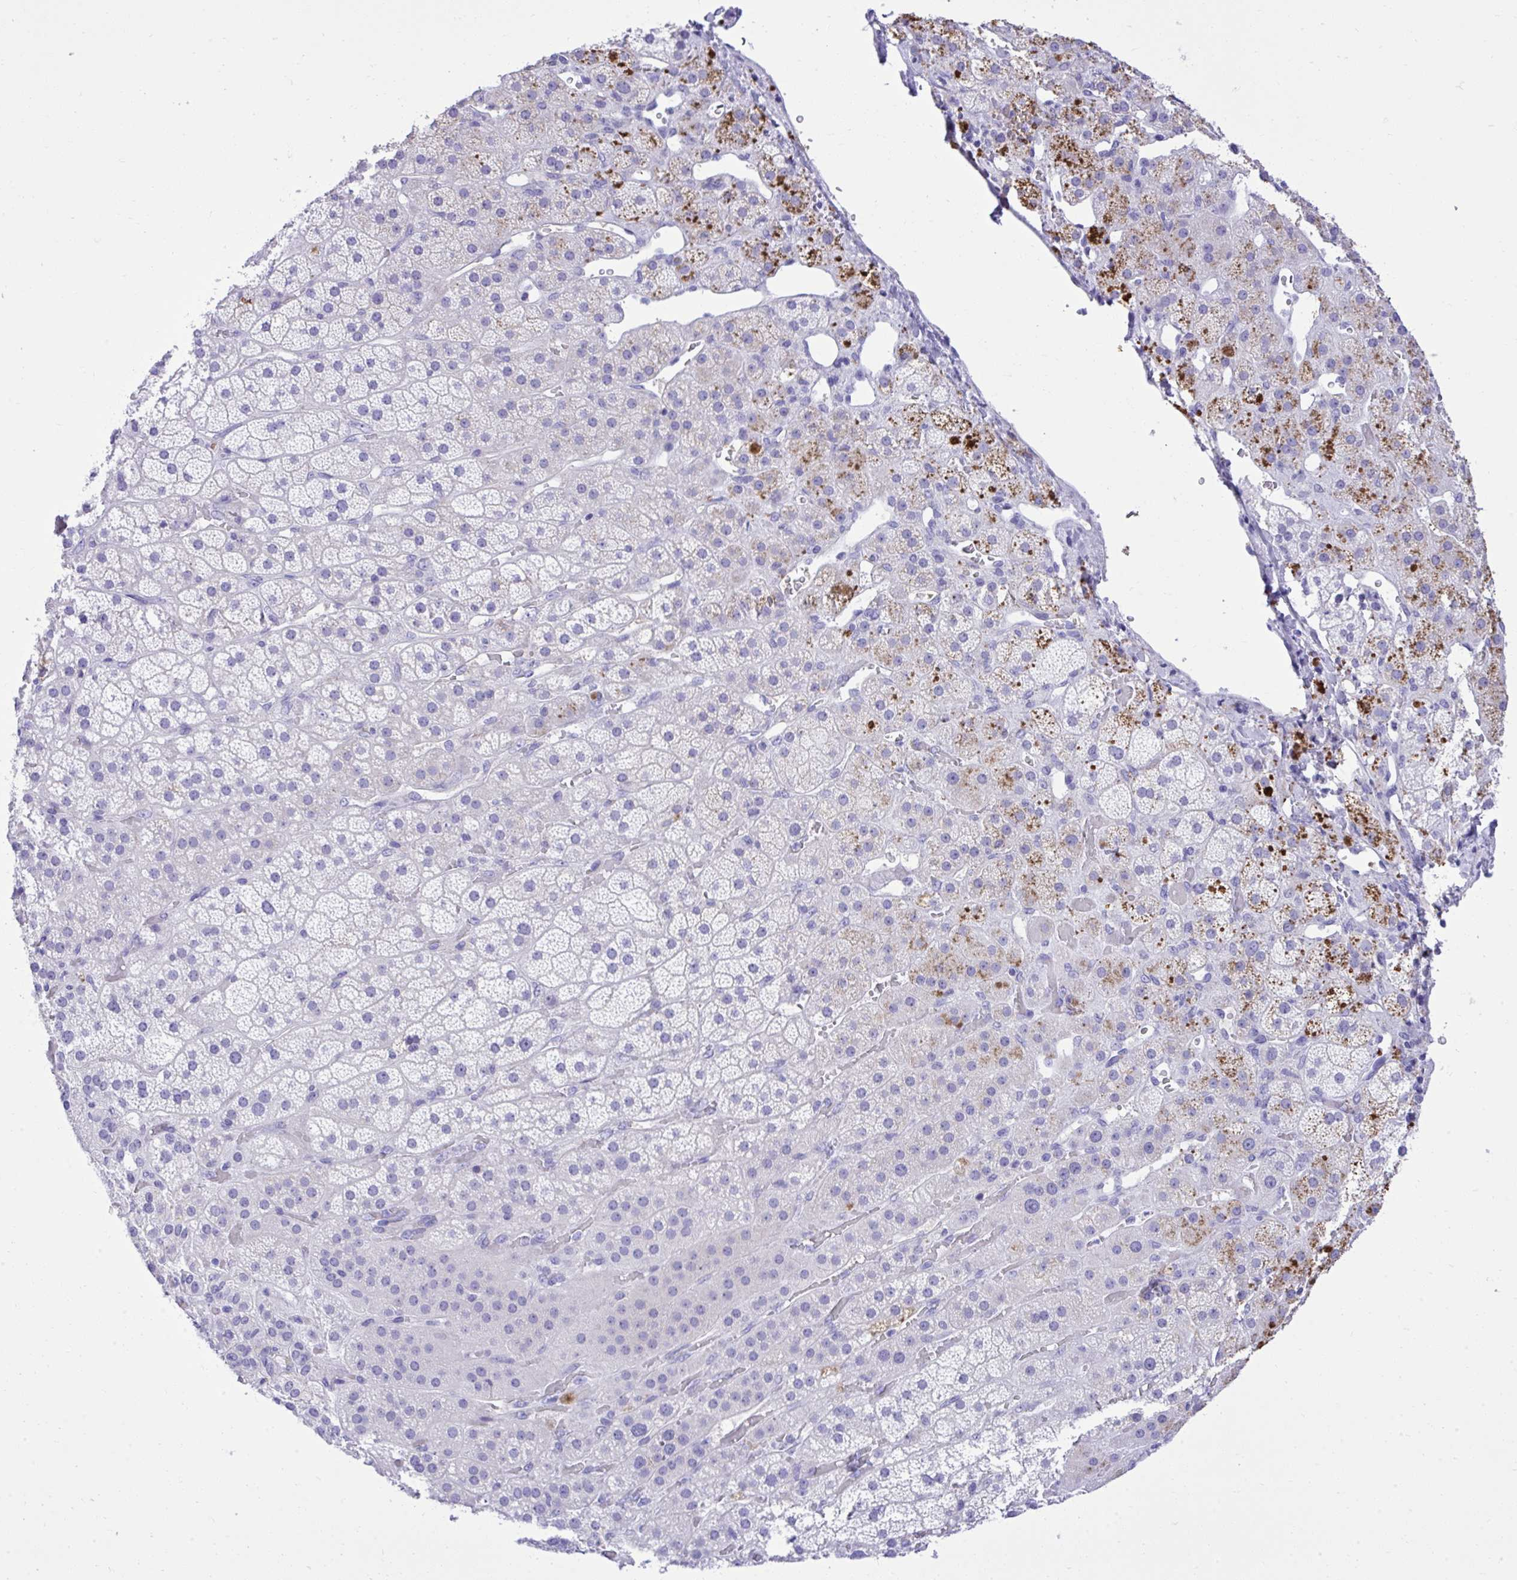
{"staining": {"intensity": "moderate", "quantity": "<25%", "location": "cytoplasmic/membranous"}, "tissue": "adrenal gland", "cell_type": "Glandular cells", "image_type": "normal", "snomed": [{"axis": "morphology", "description": "Normal tissue, NOS"}, {"axis": "topography", "description": "Adrenal gland"}], "caption": "This photomicrograph reveals immunohistochemistry (IHC) staining of unremarkable human adrenal gland, with low moderate cytoplasmic/membranous staining in approximately <25% of glandular cells.", "gene": "ST6GALNAC3", "patient": {"sex": "male", "age": 57}}